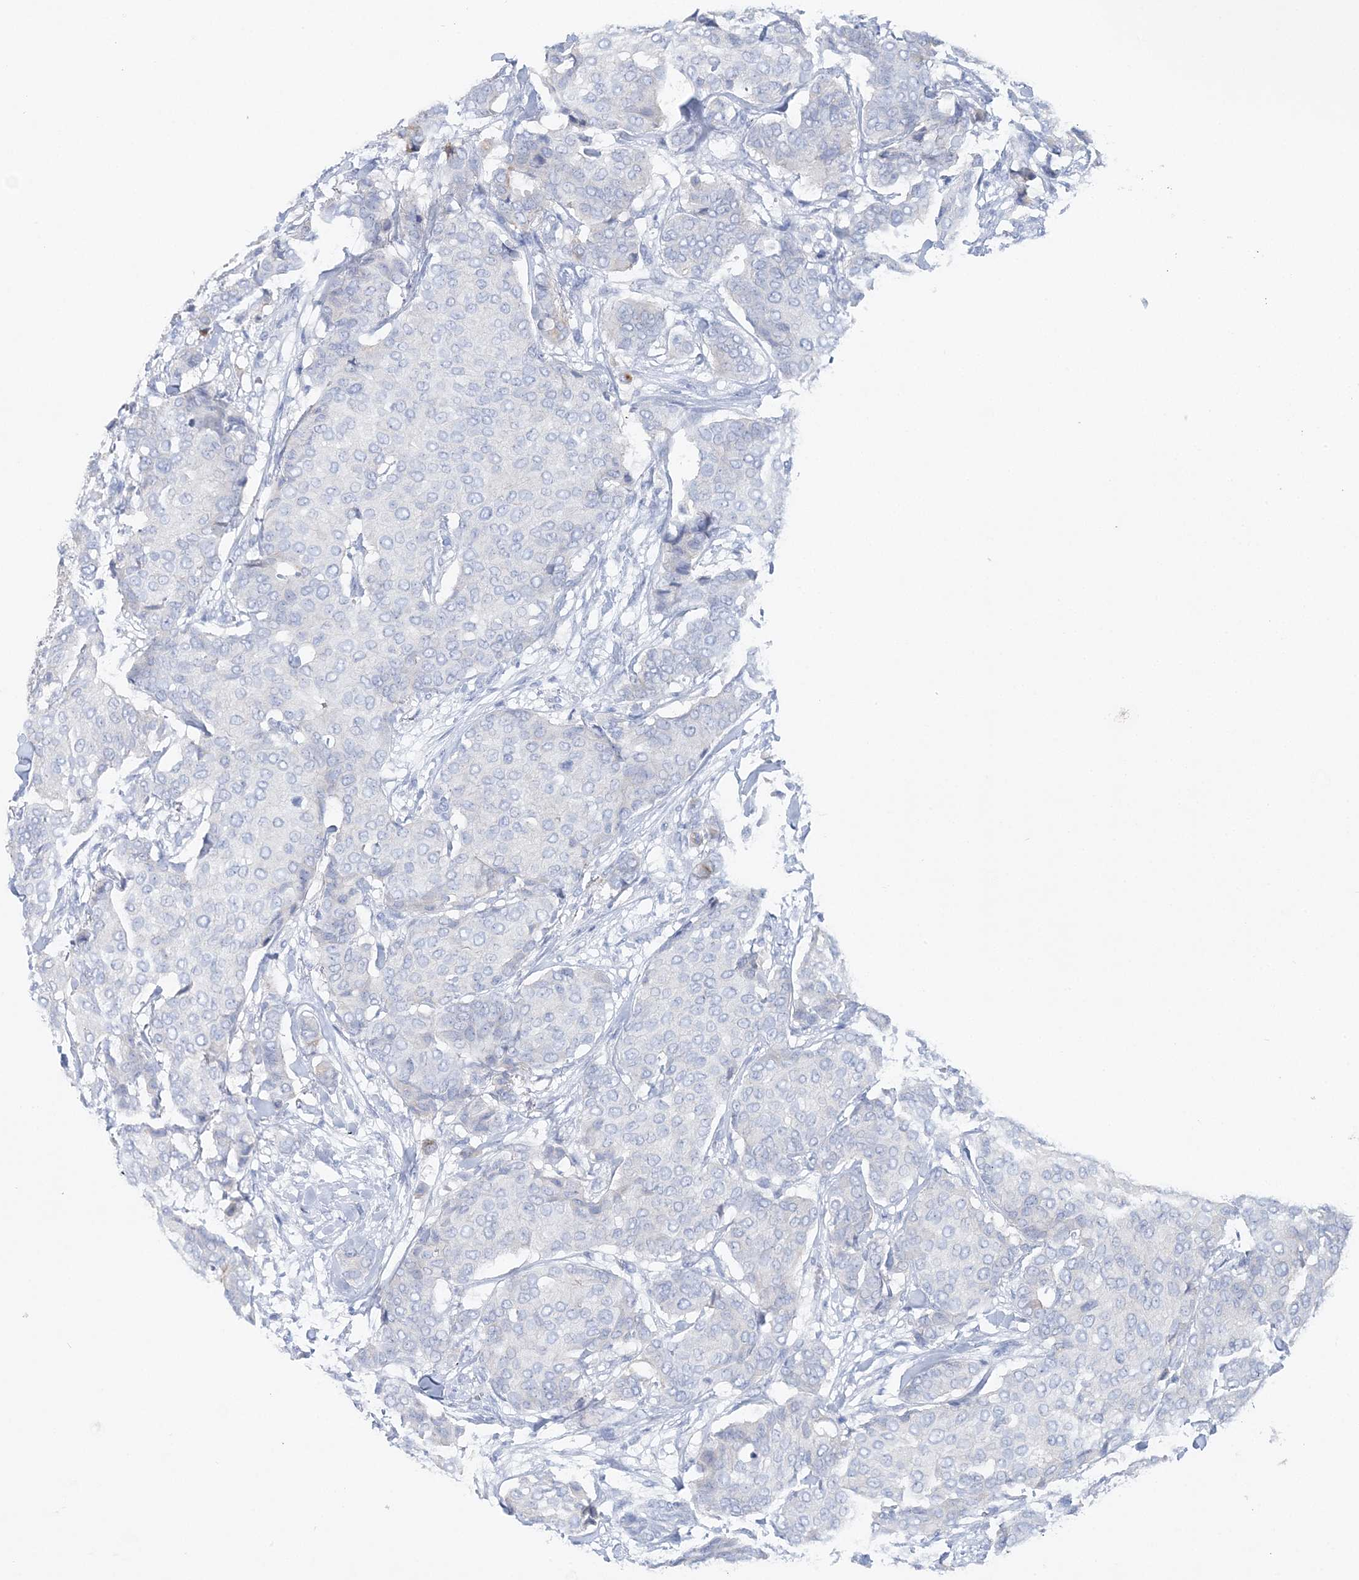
{"staining": {"intensity": "negative", "quantity": "none", "location": "none"}, "tissue": "breast cancer", "cell_type": "Tumor cells", "image_type": "cancer", "snomed": [{"axis": "morphology", "description": "Duct carcinoma"}, {"axis": "topography", "description": "Breast"}], "caption": "High magnification brightfield microscopy of breast intraductal carcinoma stained with DAB (3,3'-diaminobenzidine) (brown) and counterstained with hematoxylin (blue): tumor cells show no significant positivity. Brightfield microscopy of immunohistochemistry (IHC) stained with DAB (brown) and hematoxylin (blue), captured at high magnification.", "gene": "SLC5A6", "patient": {"sex": "female", "age": 75}}